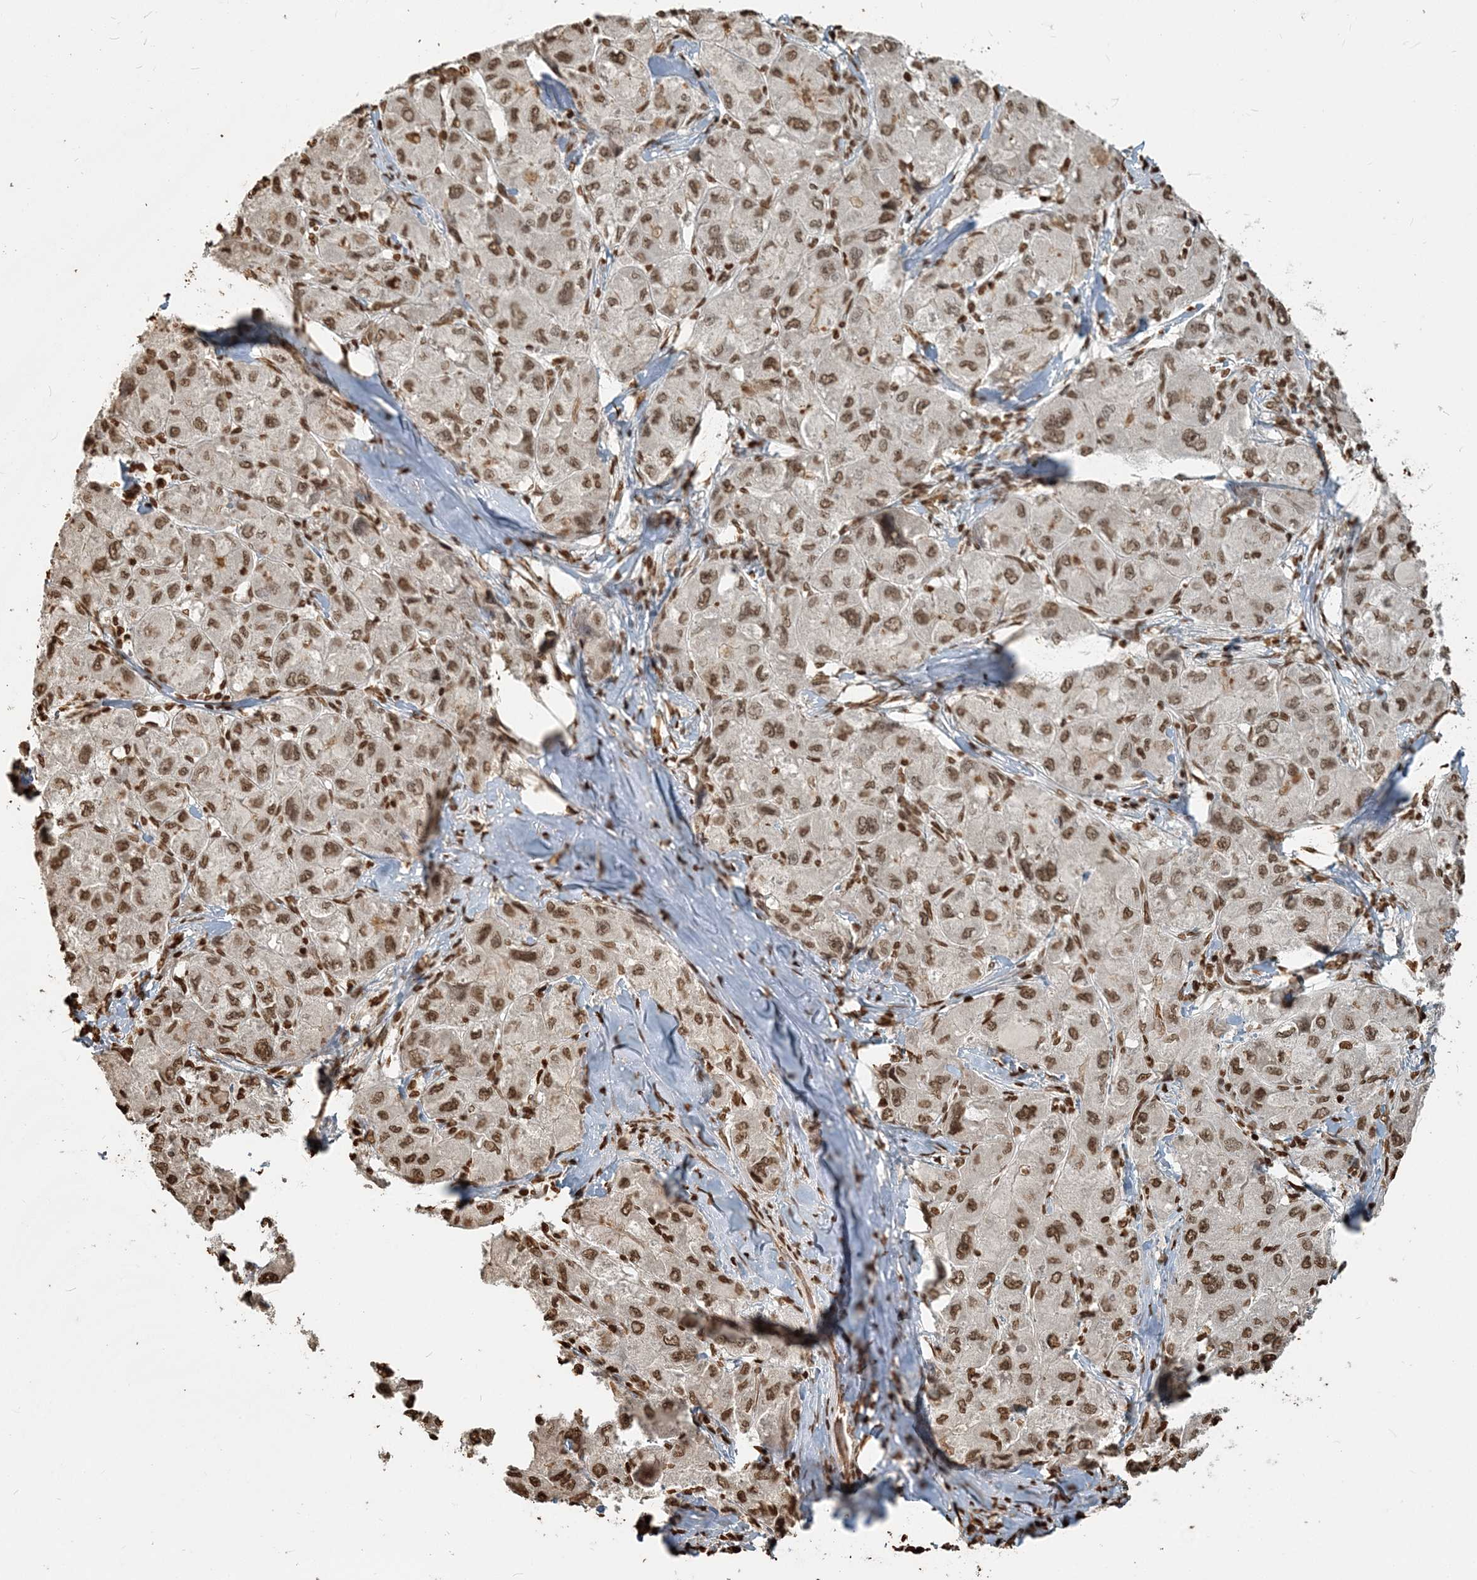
{"staining": {"intensity": "strong", "quantity": ">75%", "location": "nuclear"}, "tissue": "liver cancer", "cell_type": "Tumor cells", "image_type": "cancer", "snomed": [{"axis": "morphology", "description": "Carcinoma, Hepatocellular, NOS"}, {"axis": "topography", "description": "Liver"}], "caption": "High-power microscopy captured an immunohistochemistry (IHC) micrograph of liver cancer, revealing strong nuclear staining in about >75% of tumor cells. (DAB (3,3'-diaminobenzidine) IHC with brightfield microscopy, high magnification).", "gene": "H3-3B", "patient": {"sex": "male", "age": 80}}